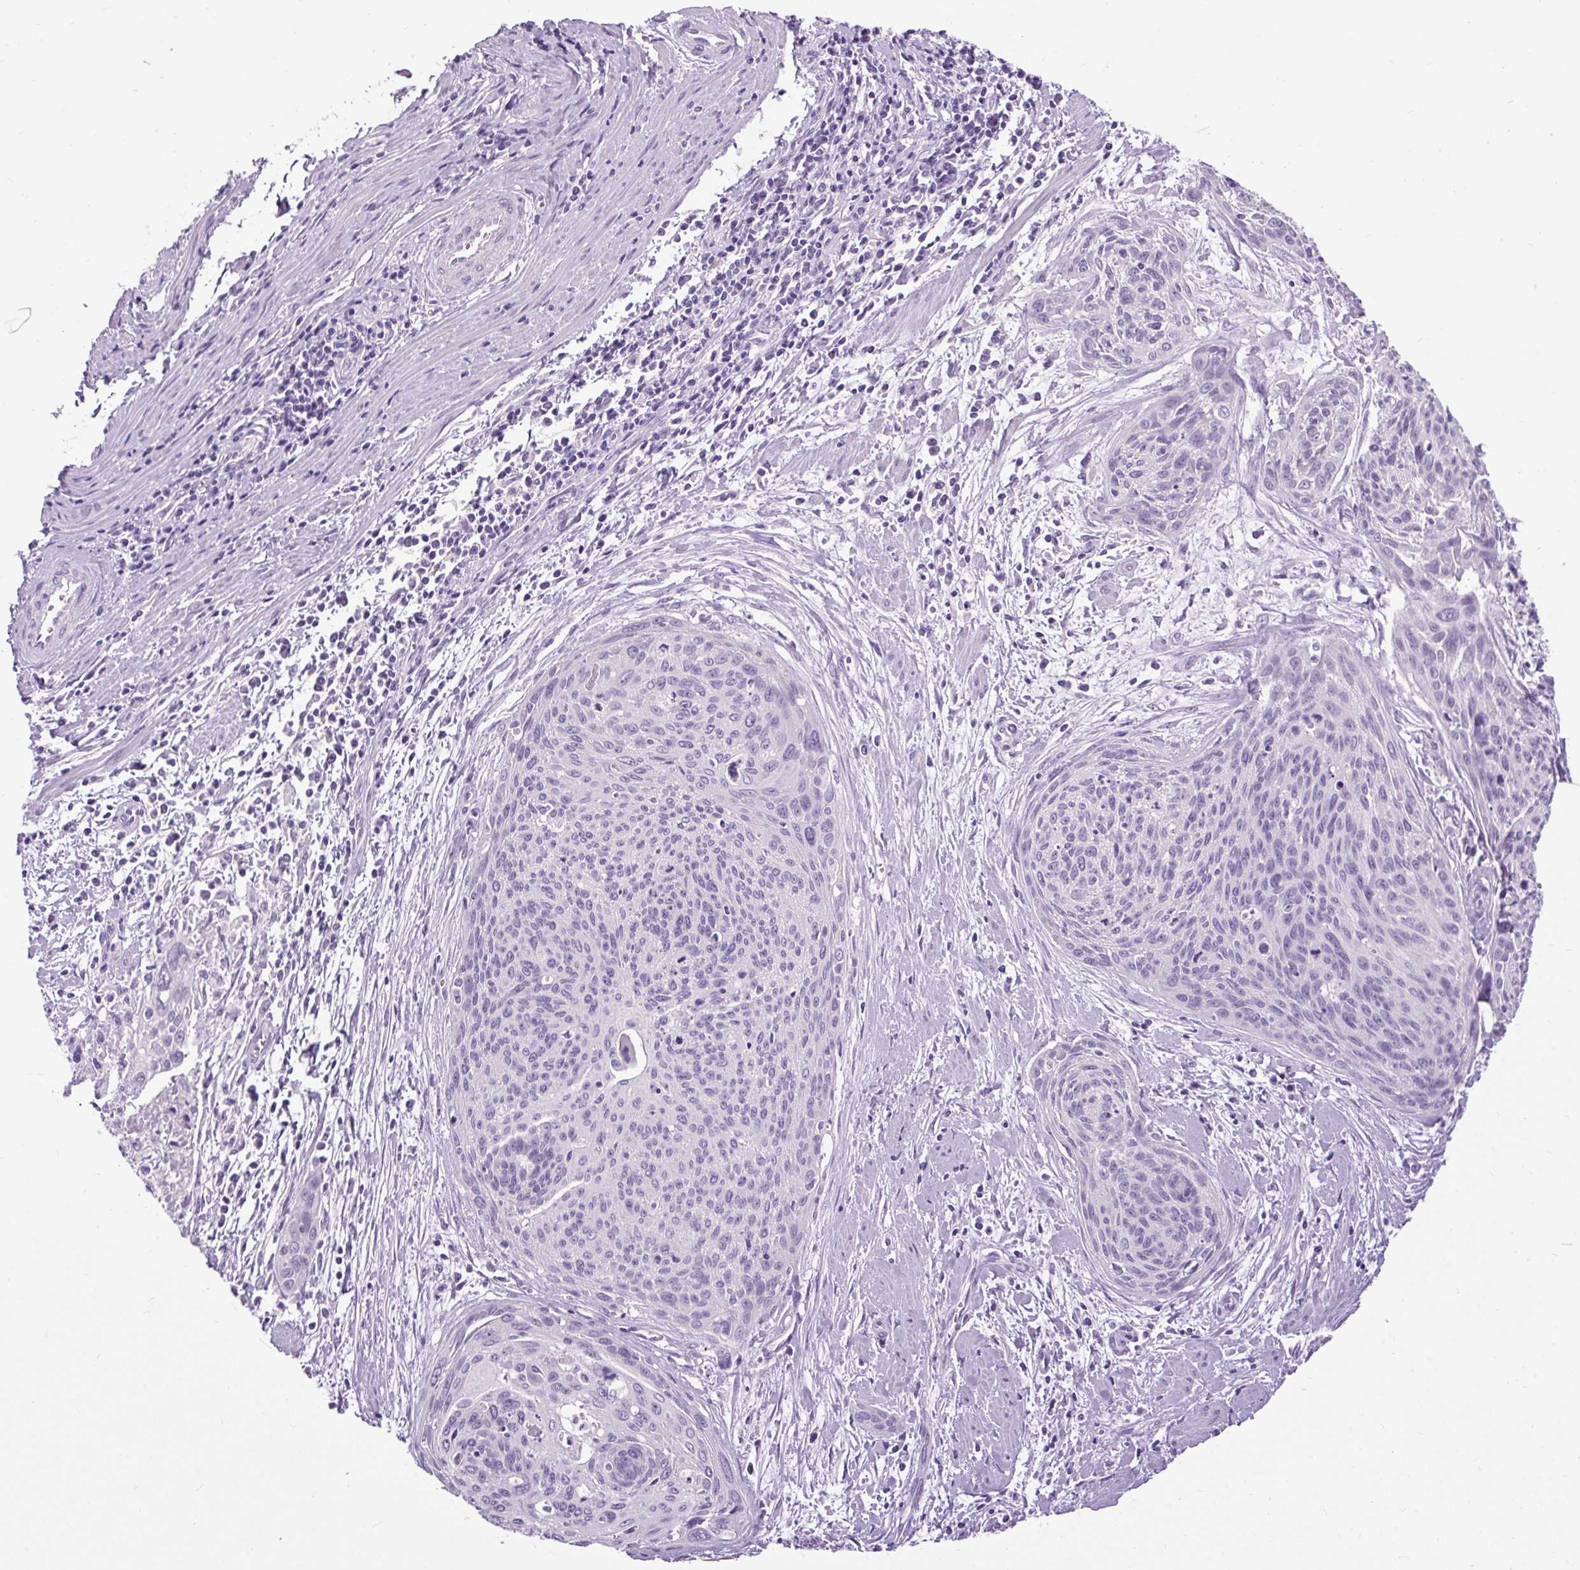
{"staining": {"intensity": "negative", "quantity": "none", "location": "none"}, "tissue": "cervical cancer", "cell_type": "Tumor cells", "image_type": "cancer", "snomed": [{"axis": "morphology", "description": "Squamous cell carcinoma, NOS"}, {"axis": "topography", "description": "Cervix"}], "caption": "Cervical cancer (squamous cell carcinoma) stained for a protein using IHC demonstrates no staining tumor cells.", "gene": "FABP7", "patient": {"sex": "female", "age": 55}}